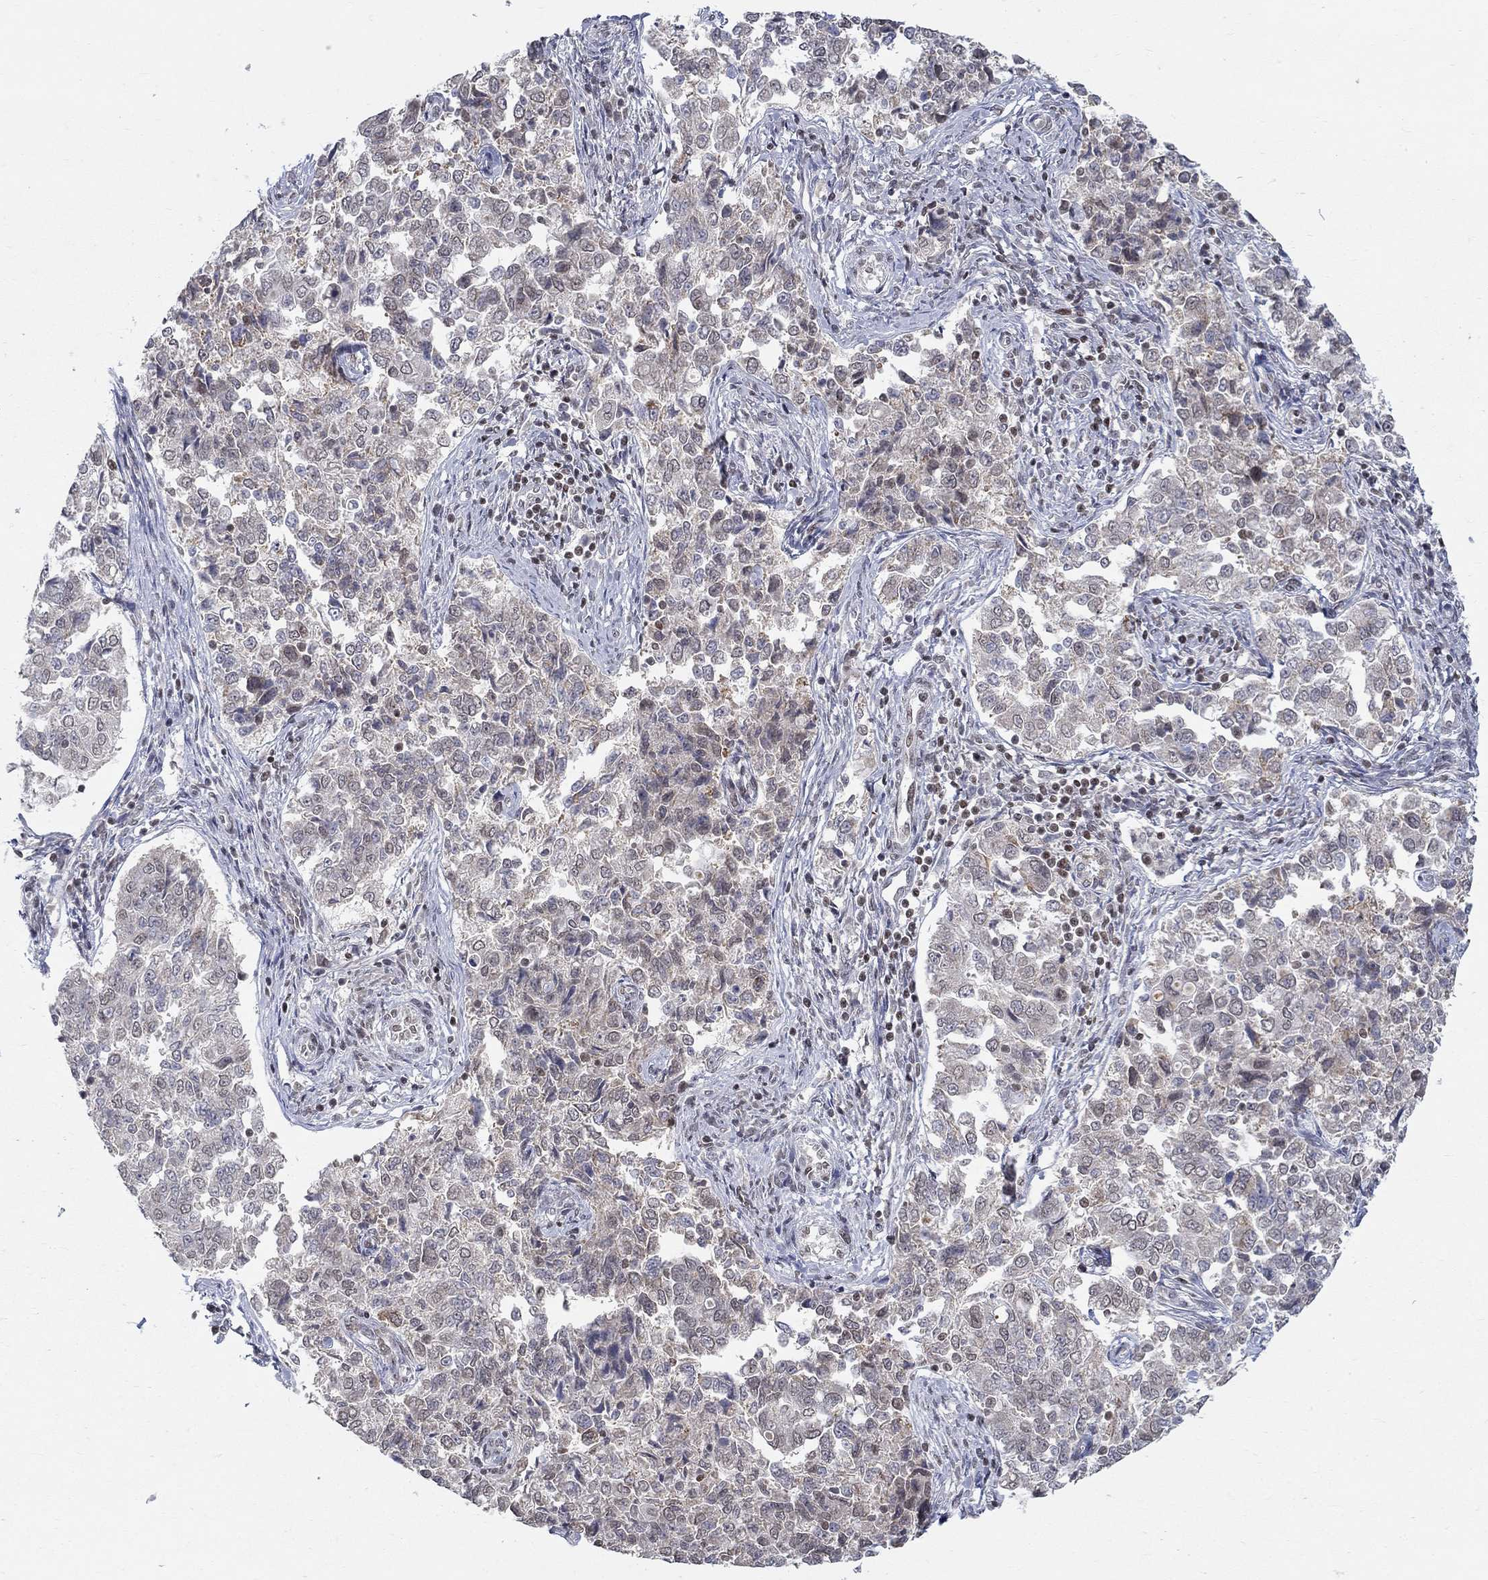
{"staining": {"intensity": "negative", "quantity": "none", "location": "none"}, "tissue": "endometrial cancer", "cell_type": "Tumor cells", "image_type": "cancer", "snomed": [{"axis": "morphology", "description": "Adenocarcinoma, NOS"}, {"axis": "topography", "description": "Endometrium"}], "caption": "This is an IHC histopathology image of human endometrial adenocarcinoma. There is no expression in tumor cells.", "gene": "KLF12", "patient": {"sex": "female", "age": 43}}